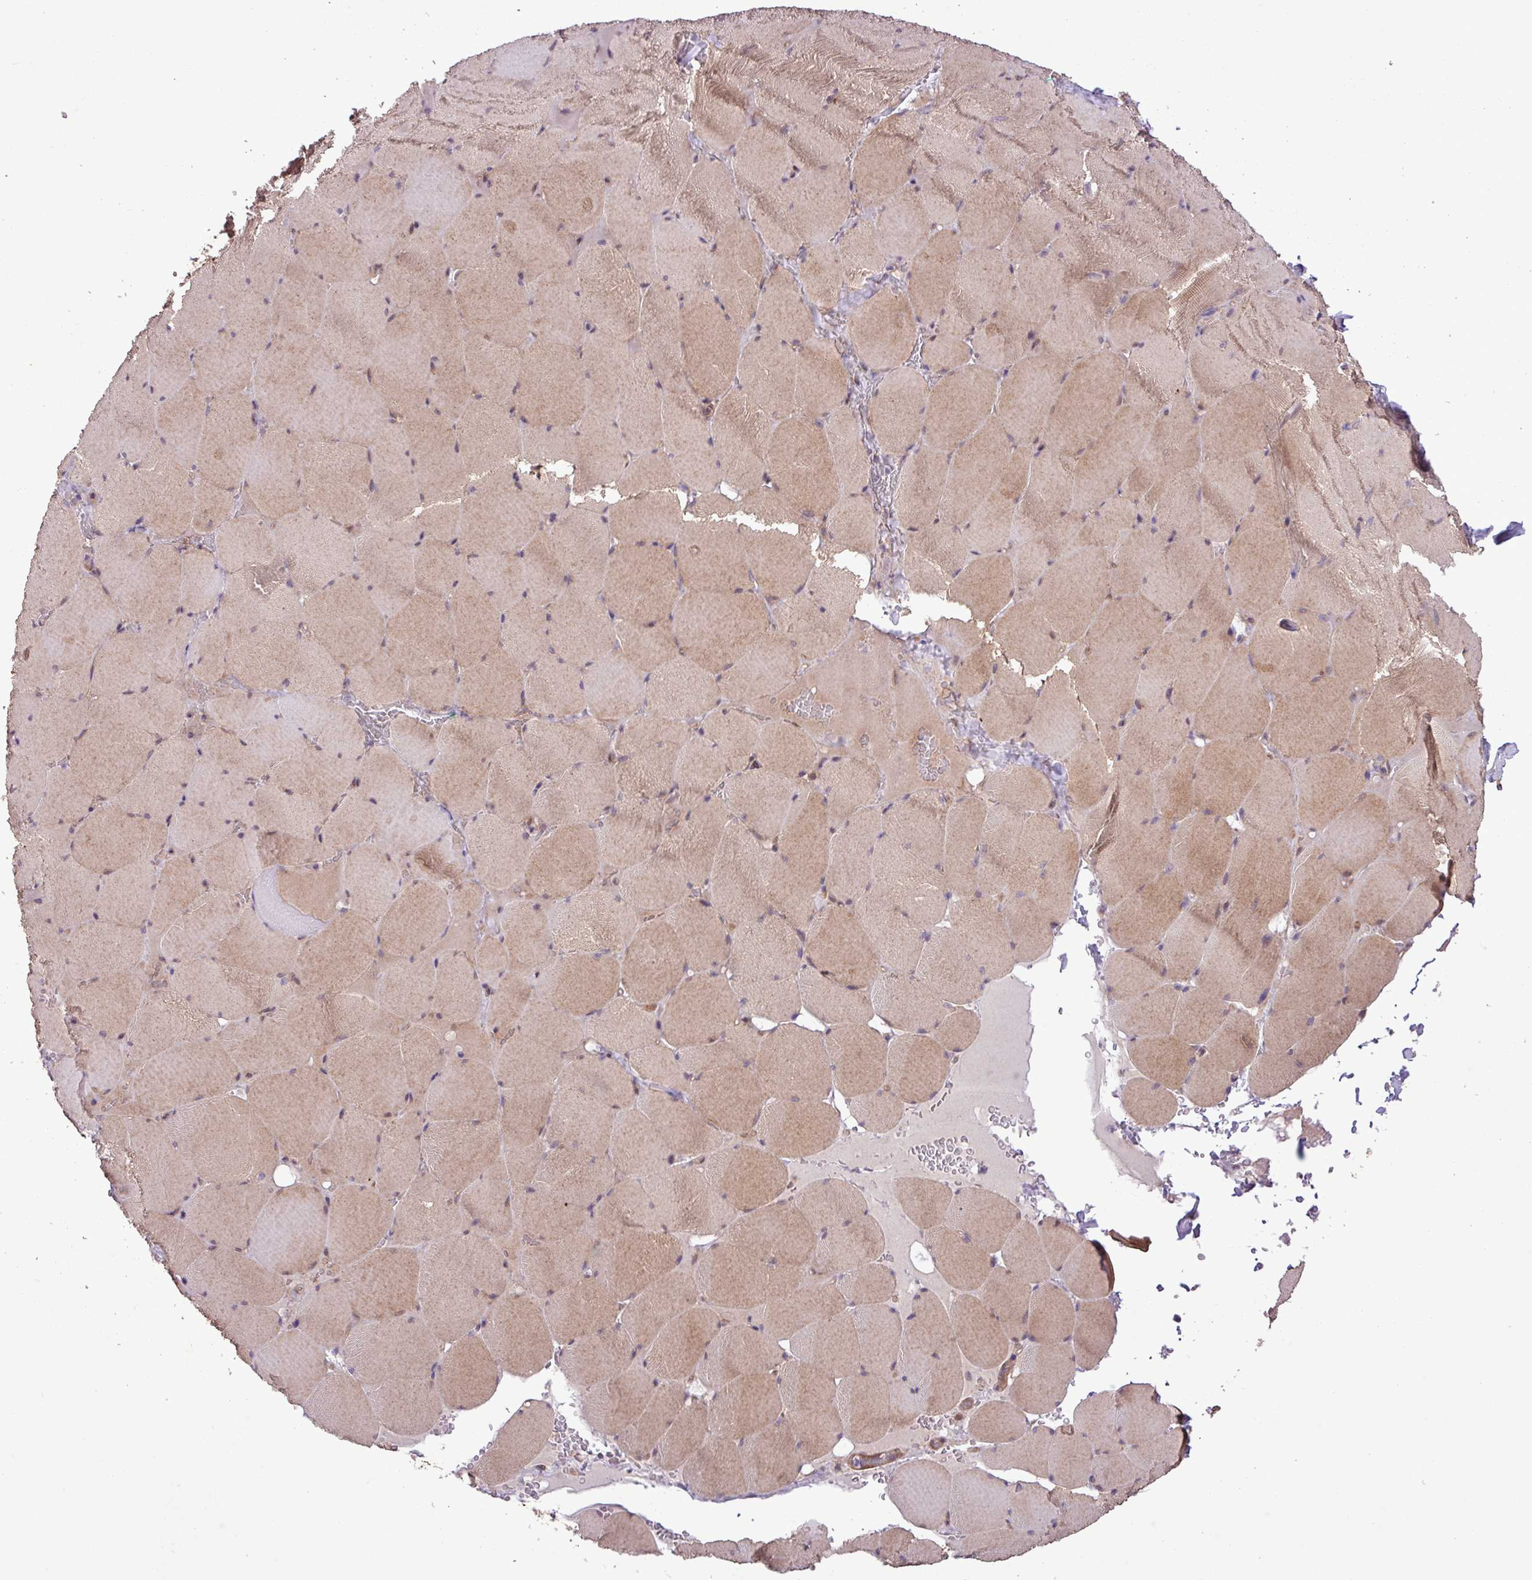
{"staining": {"intensity": "moderate", "quantity": ">75%", "location": "cytoplasmic/membranous"}, "tissue": "skeletal muscle", "cell_type": "Myocytes", "image_type": "normal", "snomed": [{"axis": "morphology", "description": "Normal tissue, NOS"}, {"axis": "topography", "description": "Skeletal muscle"}, {"axis": "topography", "description": "Head-Neck"}], "caption": "This photomicrograph exhibits benign skeletal muscle stained with IHC to label a protein in brown. The cytoplasmic/membranous of myocytes show moderate positivity for the protein. Nuclei are counter-stained blue.", "gene": "TIMM10B", "patient": {"sex": "male", "age": 66}}